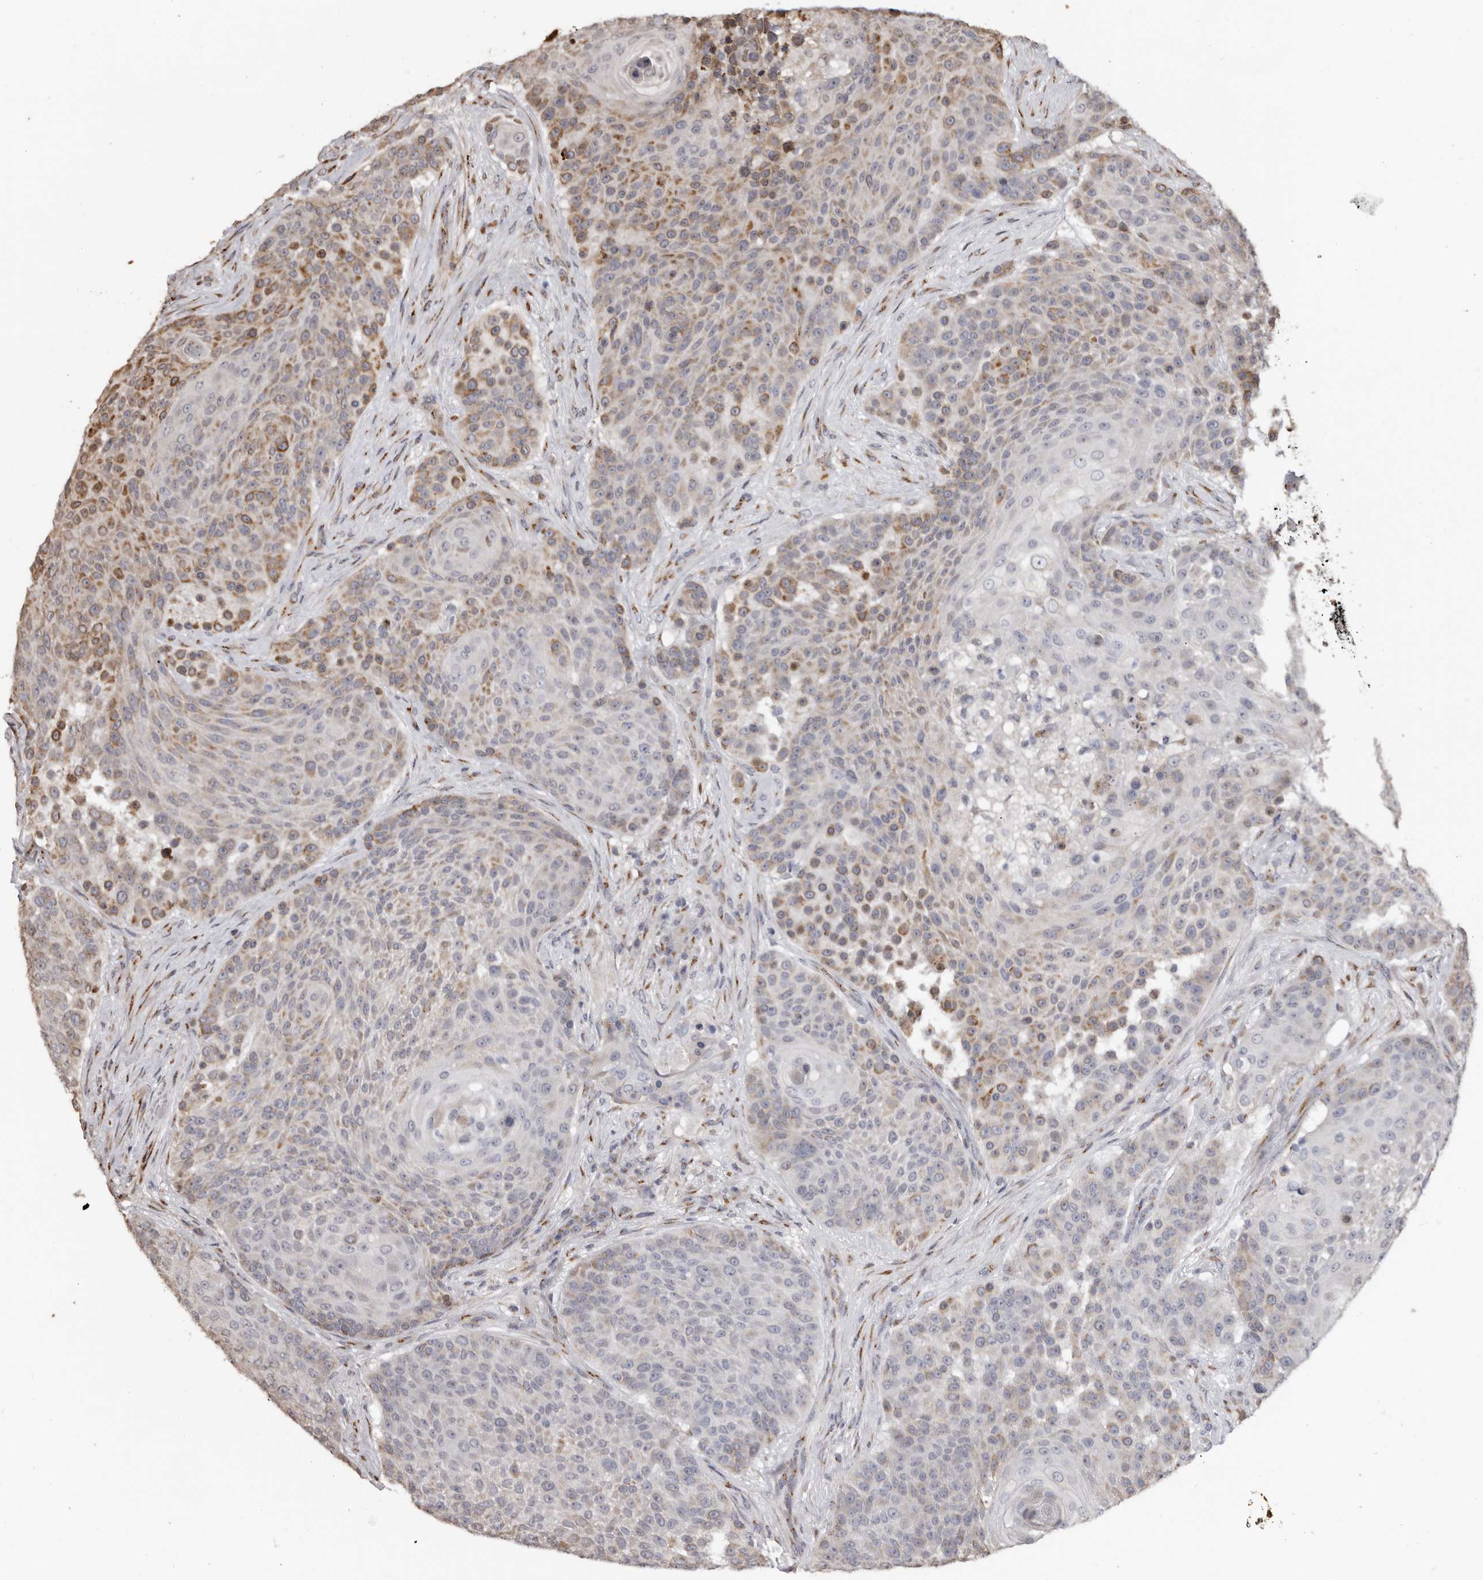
{"staining": {"intensity": "moderate", "quantity": "<25%", "location": "cytoplasmic/membranous"}, "tissue": "urothelial cancer", "cell_type": "Tumor cells", "image_type": "cancer", "snomed": [{"axis": "morphology", "description": "Urothelial carcinoma, High grade"}, {"axis": "topography", "description": "Urinary bladder"}], "caption": "High-grade urothelial carcinoma stained for a protein demonstrates moderate cytoplasmic/membranous positivity in tumor cells. Using DAB (3,3'-diaminobenzidine) (brown) and hematoxylin (blue) stains, captured at high magnification using brightfield microscopy.", "gene": "ENTREP1", "patient": {"sex": "female", "age": 63}}